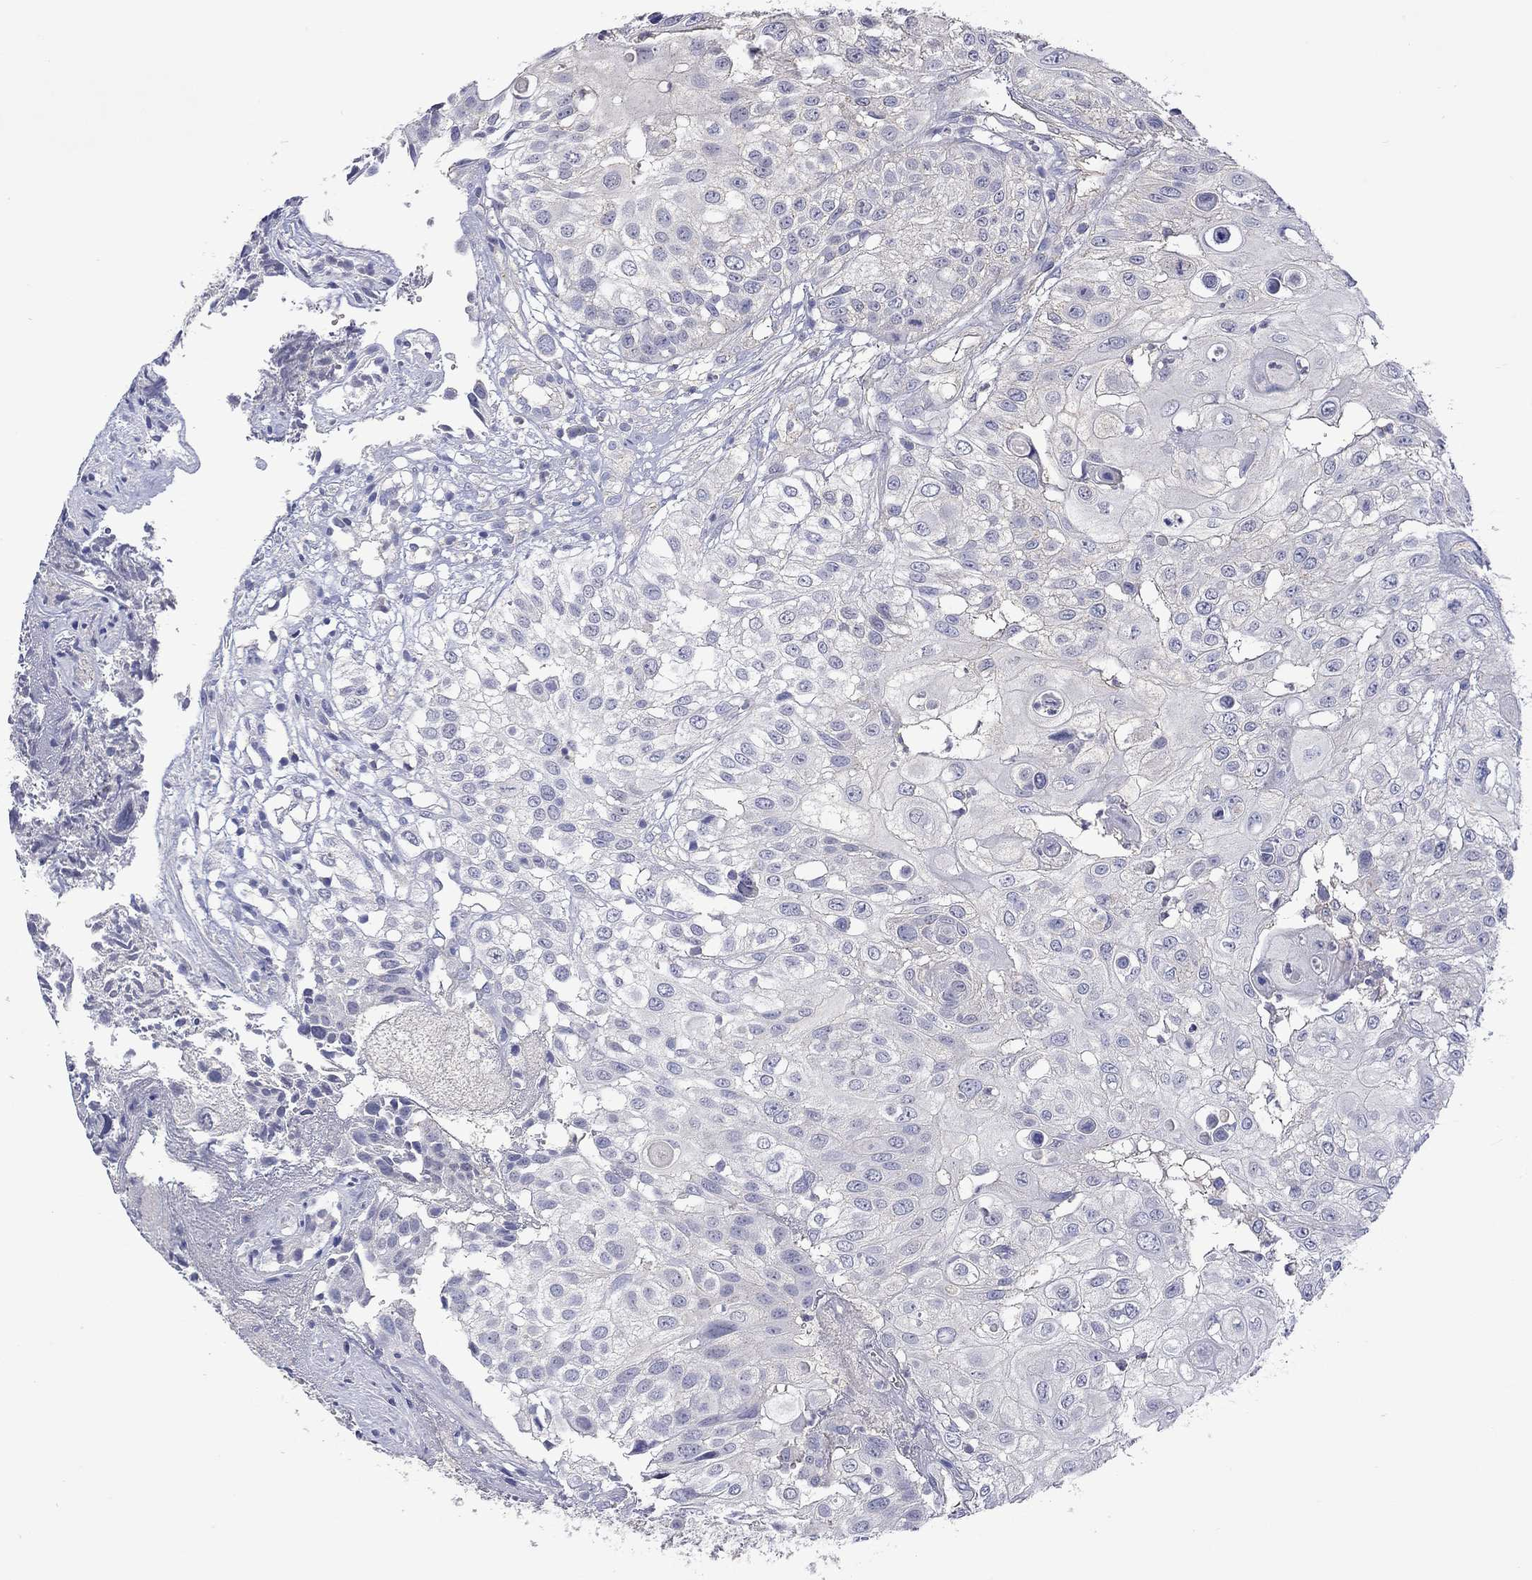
{"staining": {"intensity": "negative", "quantity": "none", "location": "none"}, "tissue": "urothelial cancer", "cell_type": "Tumor cells", "image_type": "cancer", "snomed": [{"axis": "morphology", "description": "Urothelial carcinoma, High grade"}, {"axis": "topography", "description": "Urinary bladder"}], "caption": "Immunohistochemistry image of high-grade urothelial carcinoma stained for a protein (brown), which reveals no positivity in tumor cells.", "gene": "LRFN4", "patient": {"sex": "female", "age": 79}}